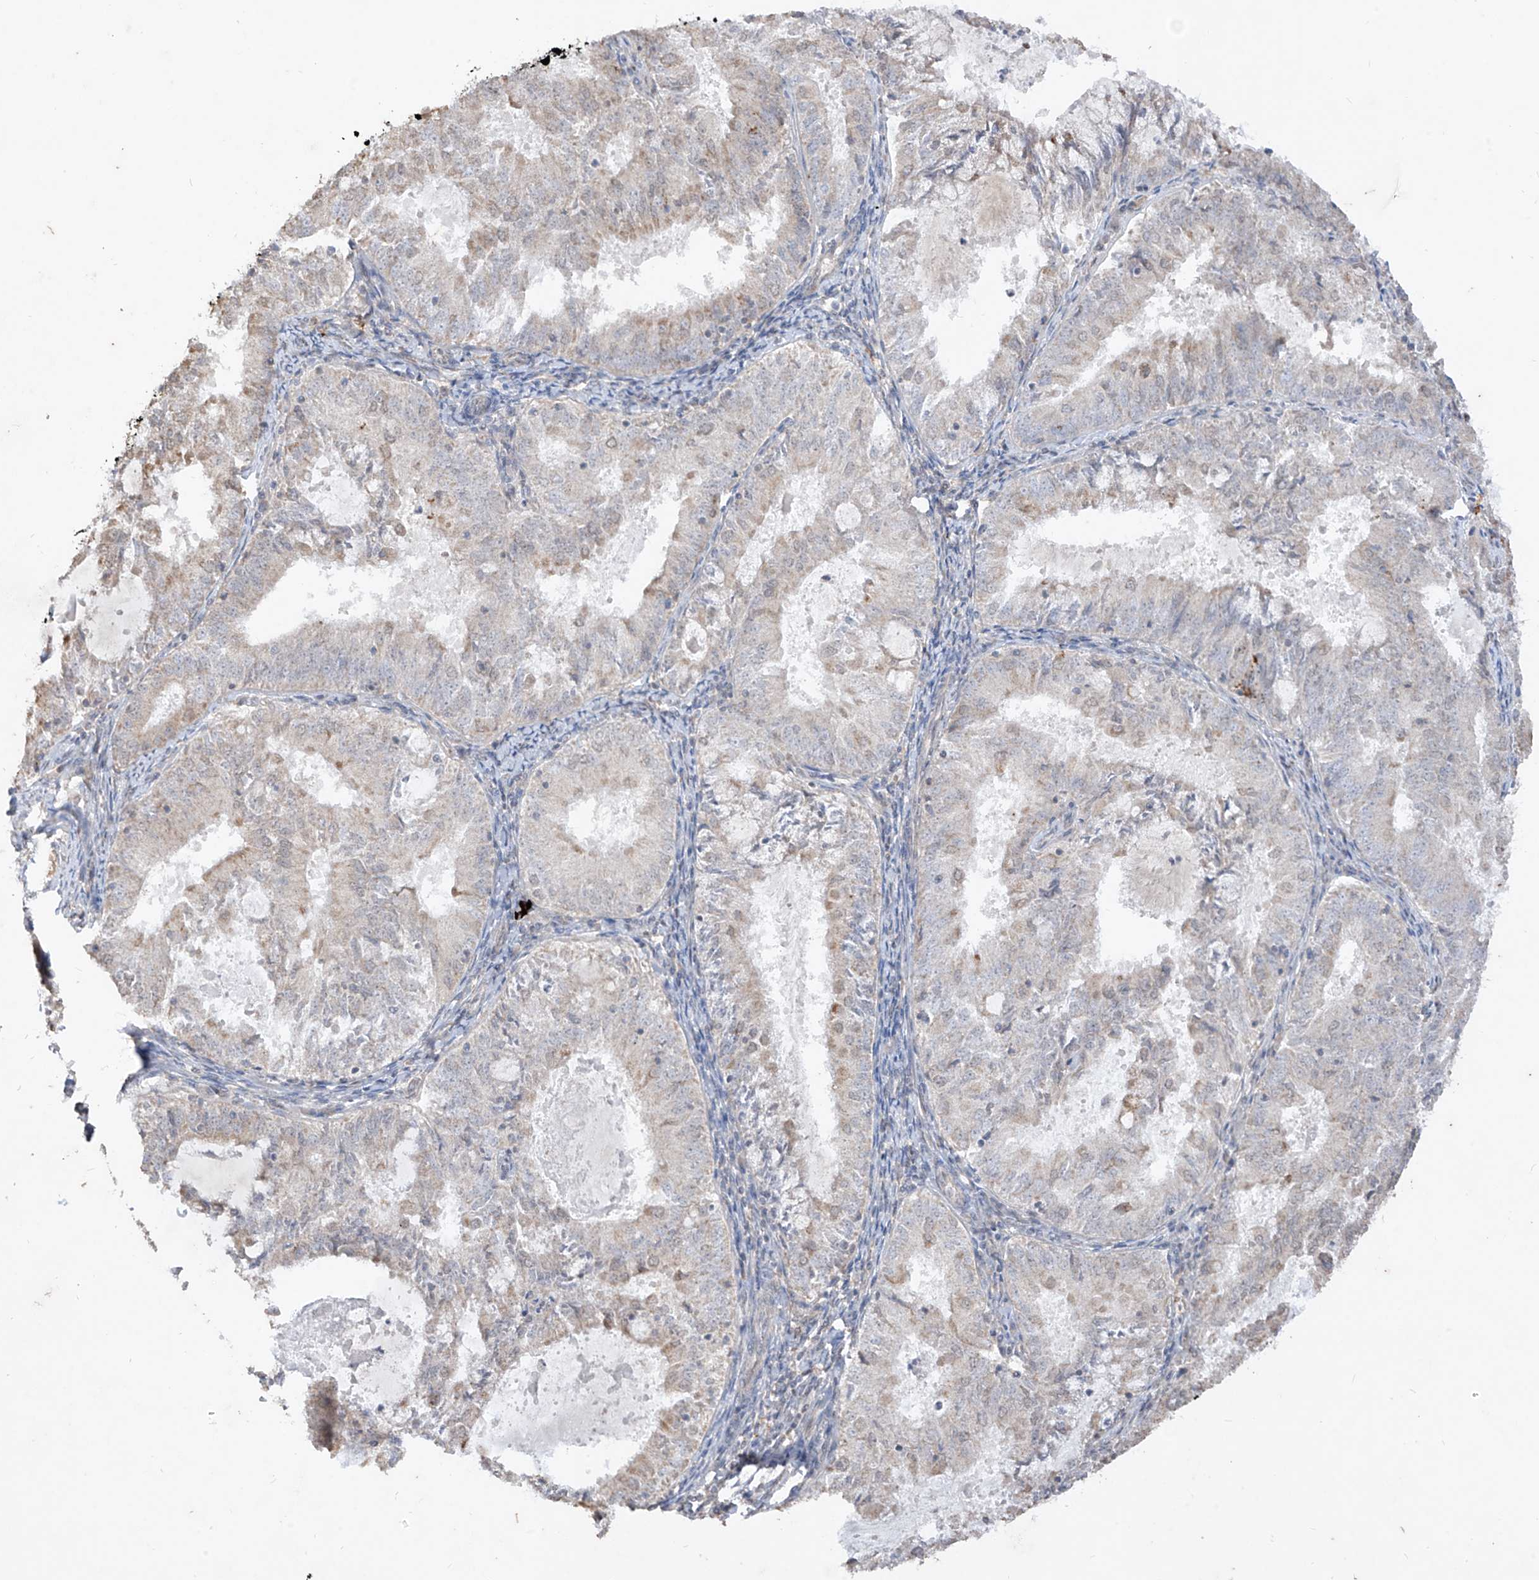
{"staining": {"intensity": "weak", "quantity": "<25%", "location": "cytoplasmic/membranous"}, "tissue": "endometrial cancer", "cell_type": "Tumor cells", "image_type": "cancer", "snomed": [{"axis": "morphology", "description": "Adenocarcinoma, NOS"}, {"axis": "topography", "description": "Endometrium"}], "caption": "IHC of human adenocarcinoma (endometrial) shows no expression in tumor cells.", "gene": "MTUS2", "patient": {"sex": "female", "age": 57}}